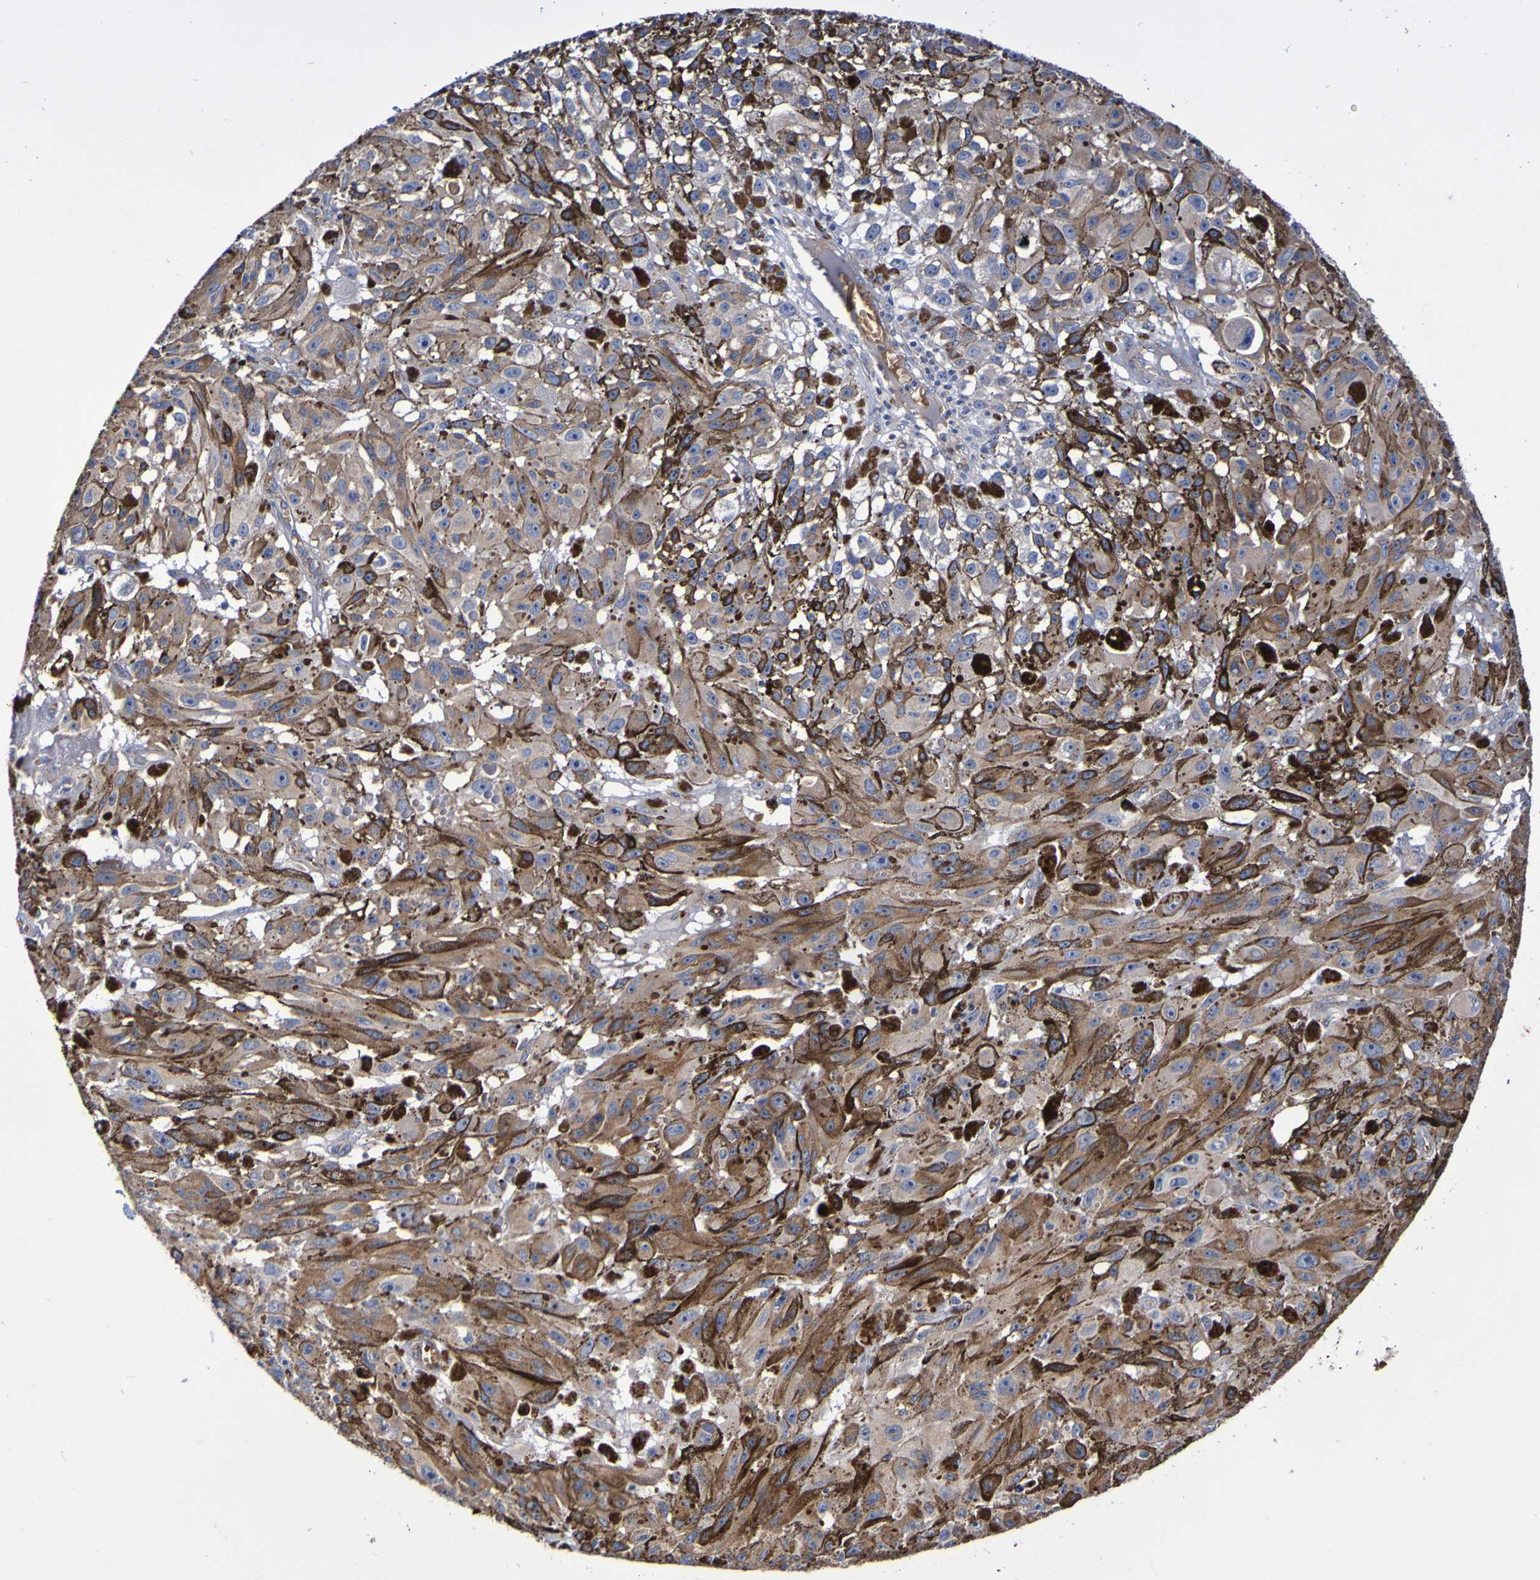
{"staining": {"intensity": "moderate", "quantity": "25%-75%", "location": "cytoplasmic/membranous"}, "tissue": "melanoma", "cell_type": "Tumor cells", "image_type": "cancer", "snomed": [{"axis": "morphology", "description": "Malignant melanoma, NOS"}, {"axis": "topography", "description": "Skin"}], "caption": "Immunohistochemical staining of human melanoma reveals medium levels of moderate cytoplasmic/membranous positivity in approximately 25%-75% of tumor cells.", "gene": "WNT4", "patient": {"sex": "female", "age": 104}}